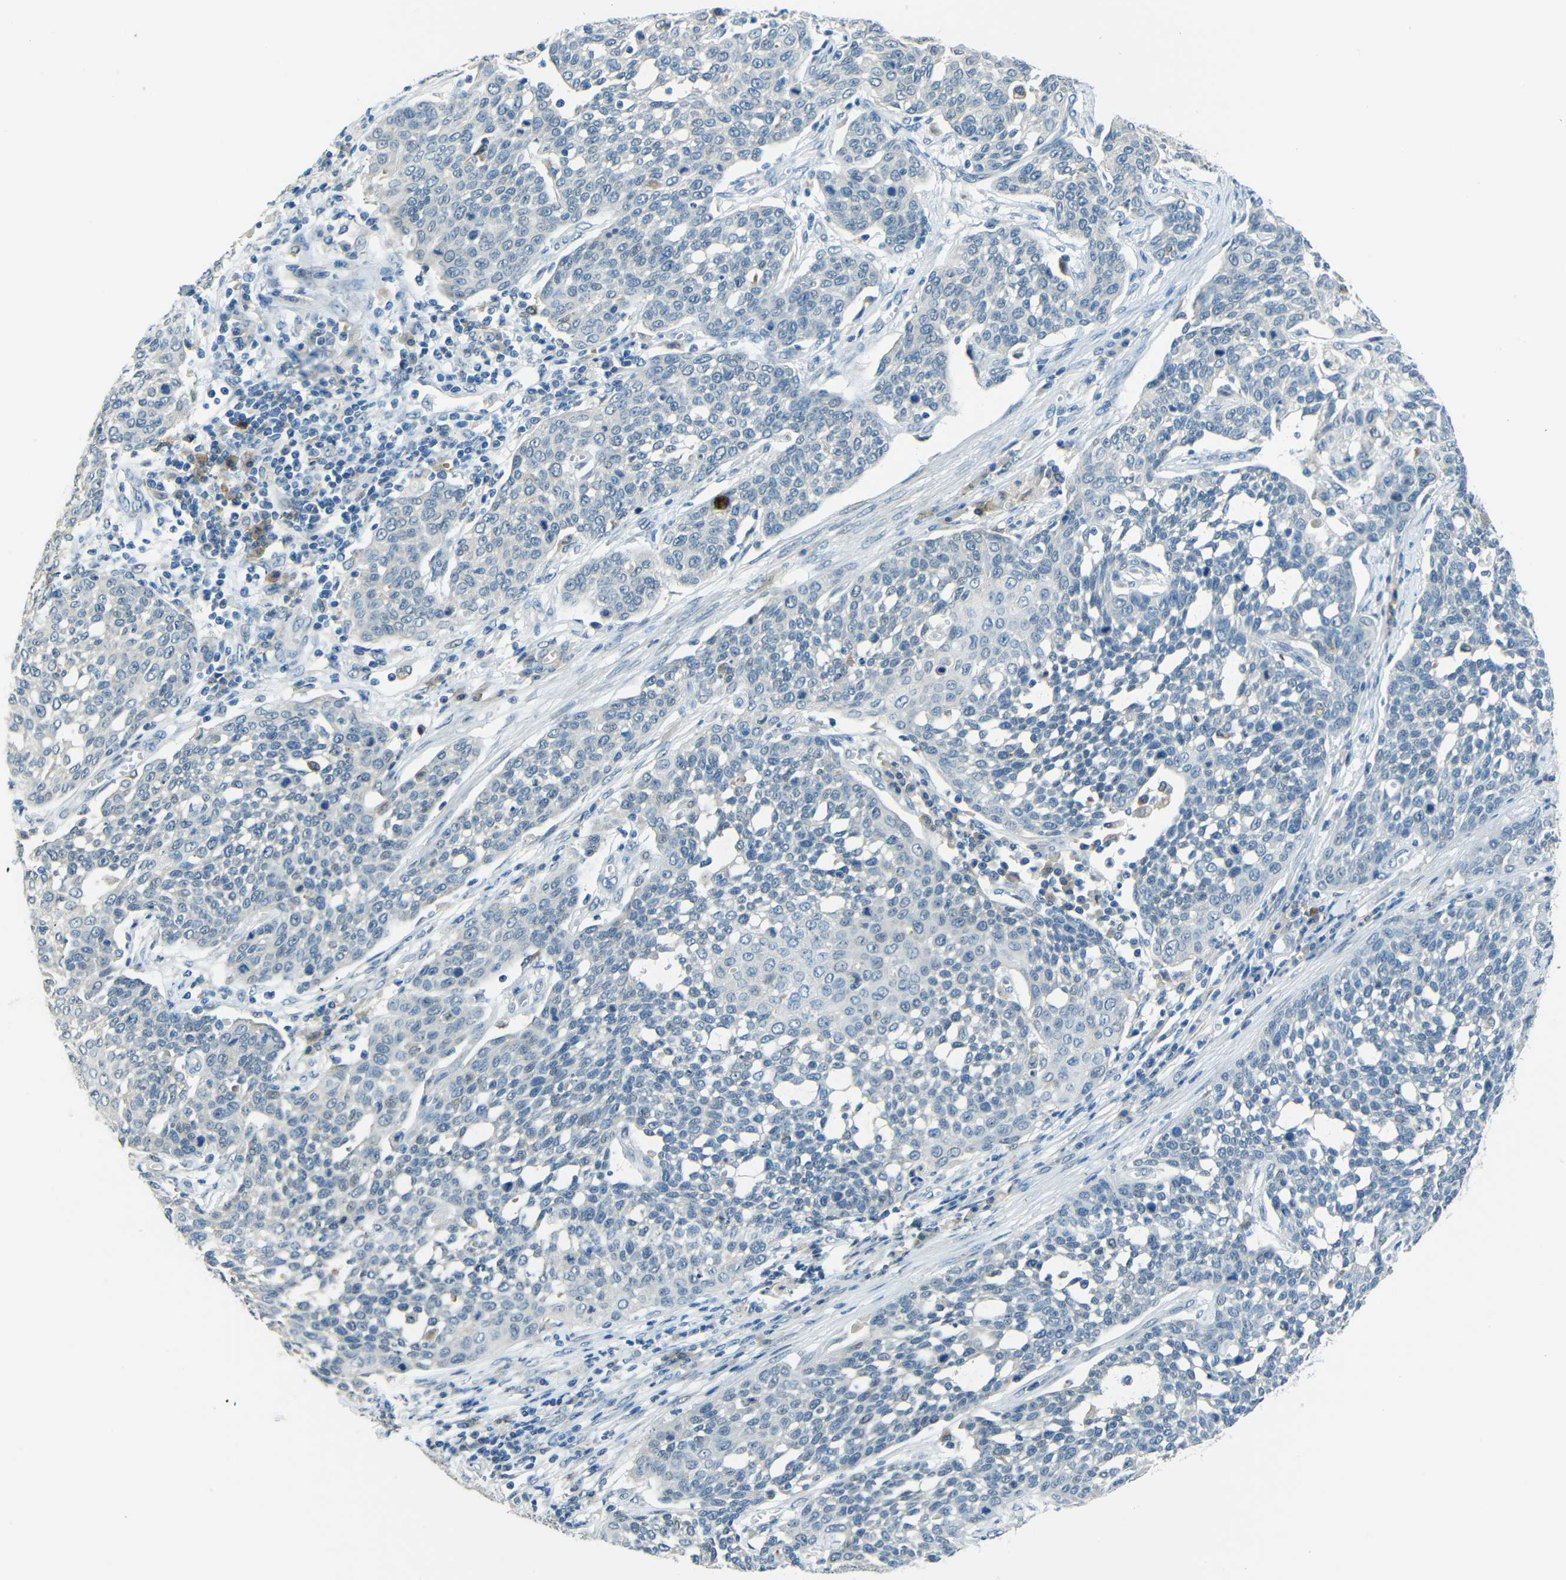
{"staining": {"intensity": "negative", "quantity": "none", "location": "none"}, "tissue": "cervical cancer", "cell_type": "Tumor cells", "image_type": "cancer", "snomed": [{"axis": "morphology", "description": "Squamous cell carcinoma, NOS"}, {"axis": "topography", "description": "Cervix"}], "caption": "The immunohistochemistry image has no significant expression in tumor cells of squamous cell carcinoma (cervical) tissue.", "gene": "ANKRD22", "patient": {"sex": "female", "age": 34}}